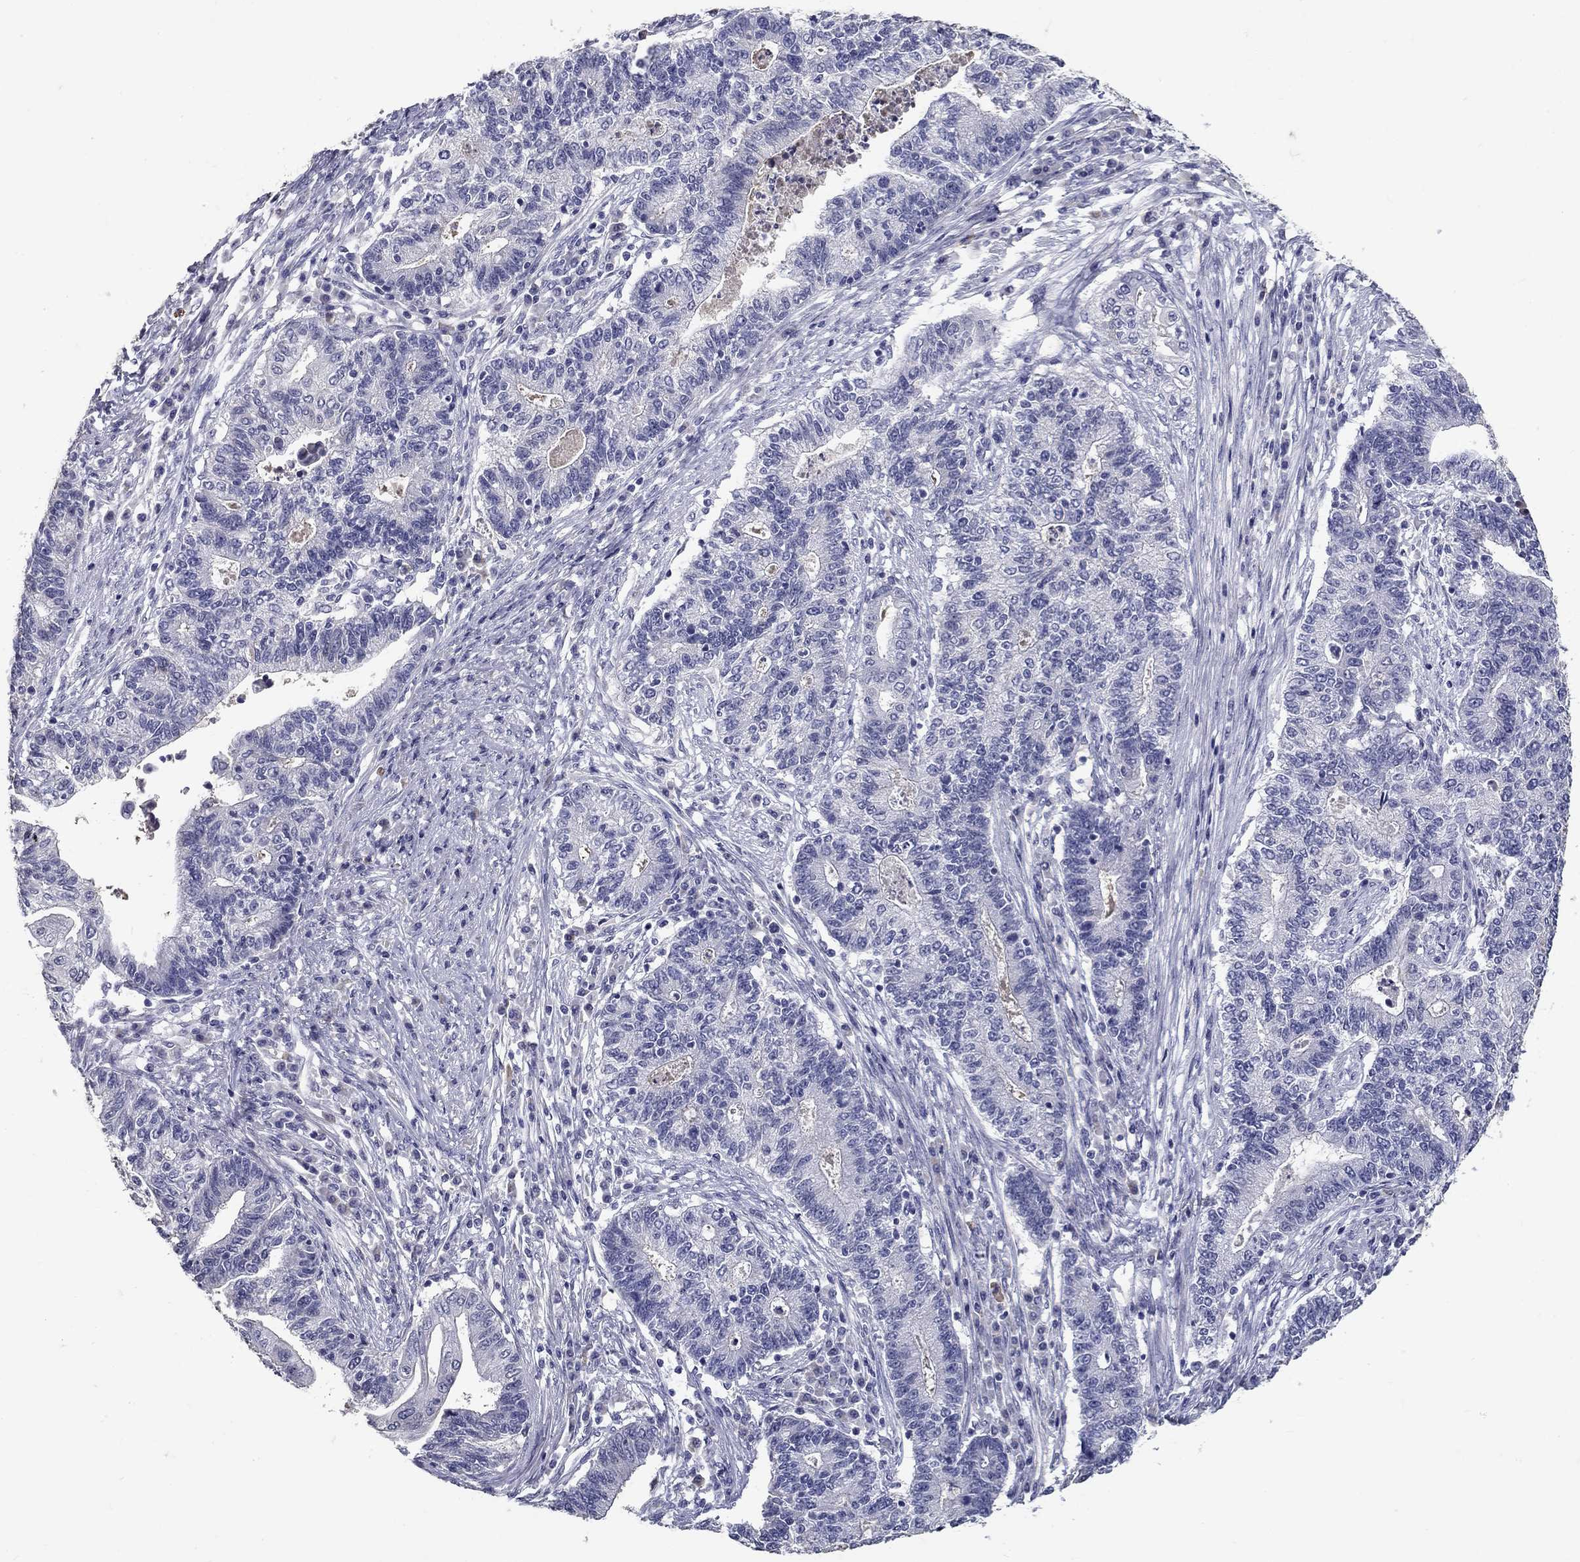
{"staining": {"intensity": "negative", "quantity": "none", "location": "none"}, "tissue": "endometrial cancer", "cell_type": "Tumor cells", "image_type": "cancer", "snomed": [{"axis": "morphology", "description": "Adenocarcinoma, NOS"}, {"axis": "topography", "description": "Uterus"}, {"axis": "topography", "description": "Endometrium"}], "caption": "Tumor cells show no significant expression in endometrial cancer. The staining is performed using DAB (3,3'-diaminobenzidine) brown chromogen with nuclei counter-stained in using hematoxylin.", "gene": "POMC", "patient": {"sex": "female", "age": 54}}